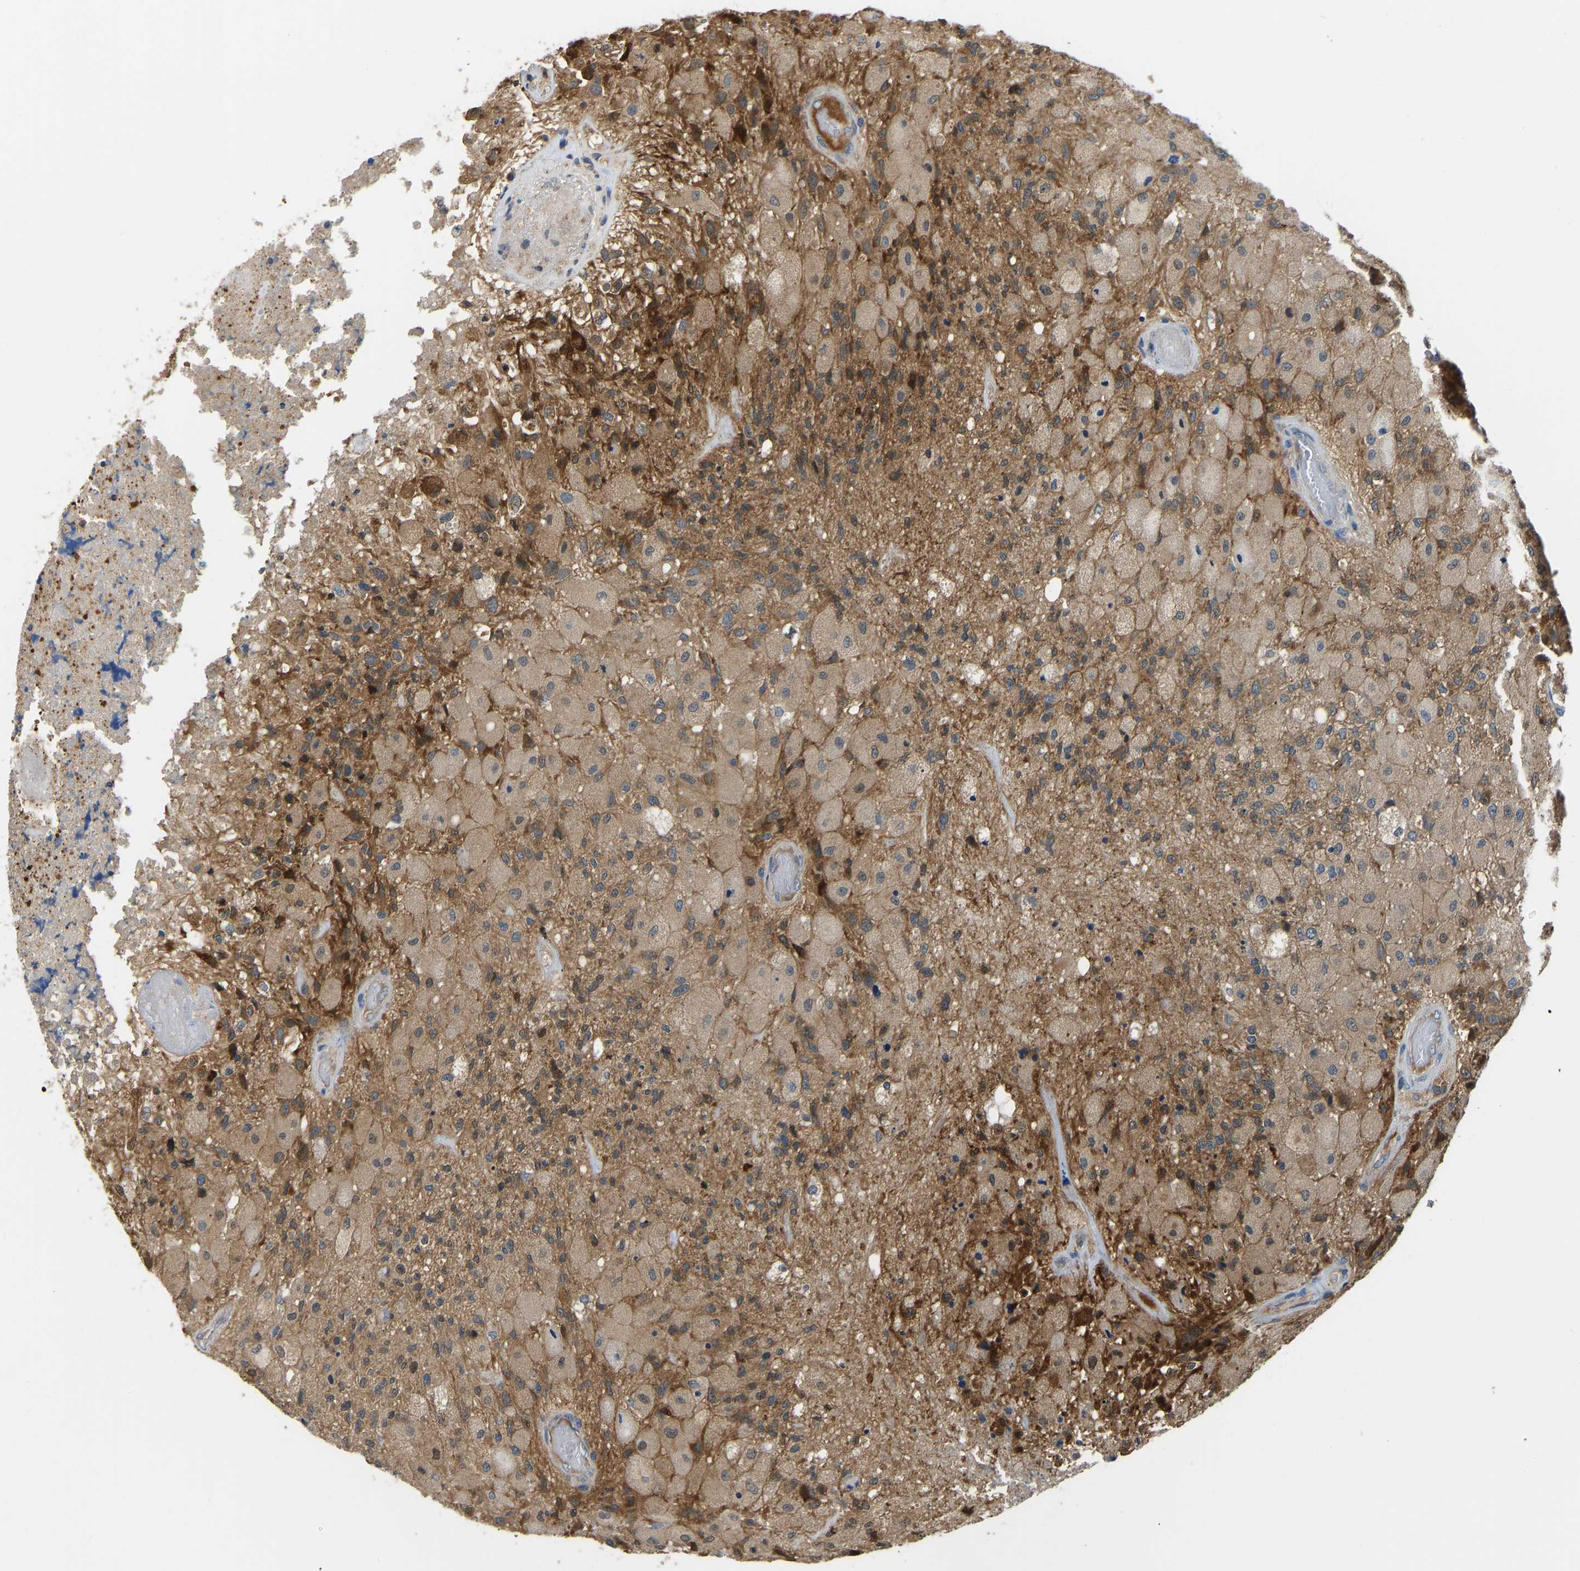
{"staining": {"intensity": "moderate", "quantity": ">75%", "location": "cytoplasmic/membranous"}, "tissue": "glioma", "cell_type": "Tumor cells", "image_type": "cancer", "snomed": [{"axis": "morphology", "description": "Normal tissue, NOS"}, {"axis": "morphology", "description": "Glioma, malignant, High grade"}, {"axis": "topography", "description": "Cerebral cortex"}], "caption": "Malignant glioma (high-grade) stained for a protein shows moderate cytoplasmic/membranous positivity in tumor cells.", "gene": "RBP1", "patient": {"sex": "male", "age": 77}}